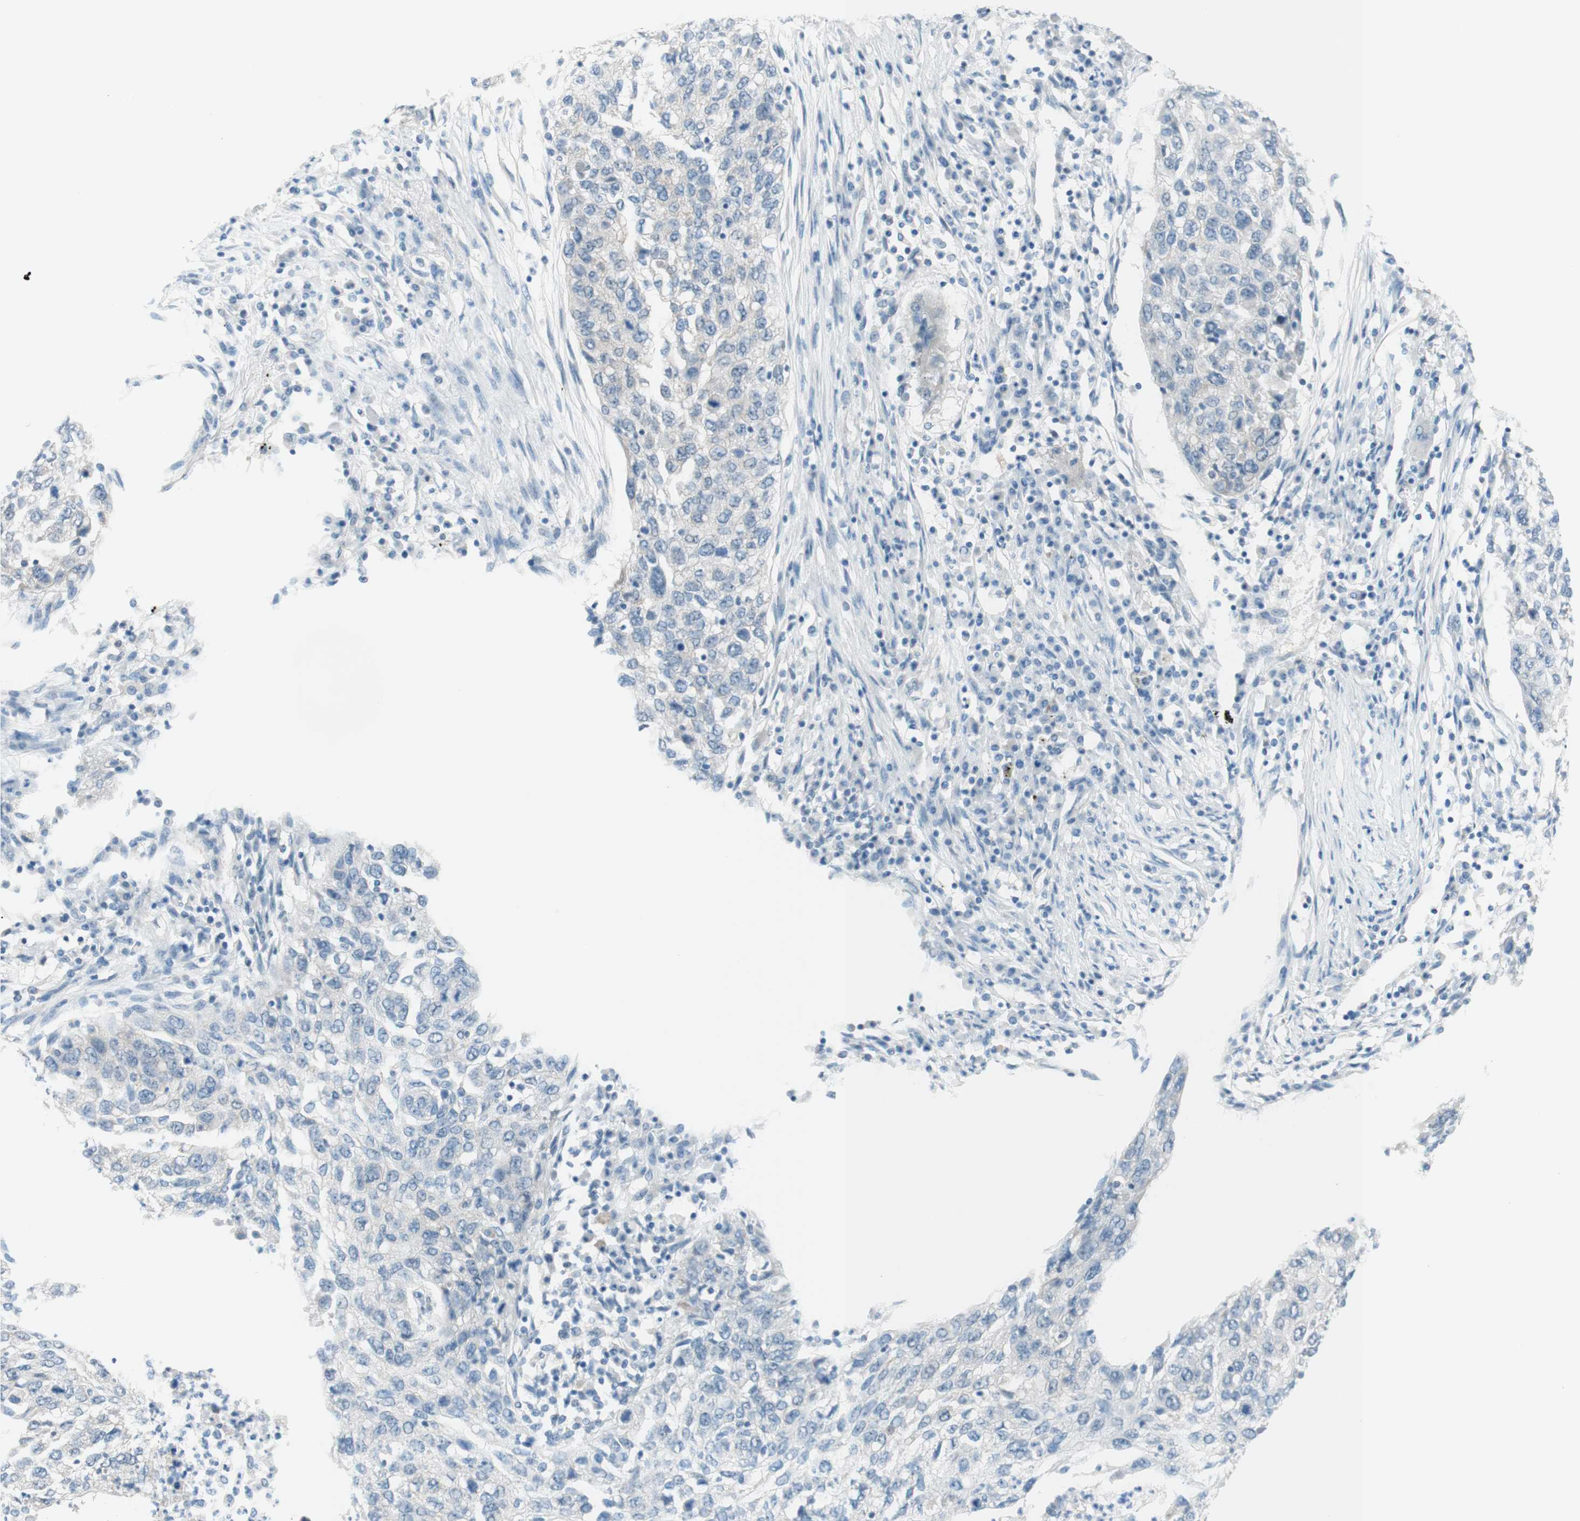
{"staining": {"intensity": "negative", "quantity": "none", "location": "none"}, "tissue": "lung cancer", "cell_type": "Tumor cells", "image_type": "cancer", "snomed": [{"axis": "morphology", "description": "Squamous cell carcinoma, NOS"}, {"axis": "topography", "description": "Lung"}], "caption": "Protein analysis of squamous cell carcinoma (lung) displays no significant positivity in tumor cells.", "gene": "JPH1", "patient": {"sex": "female", "age": 63}}